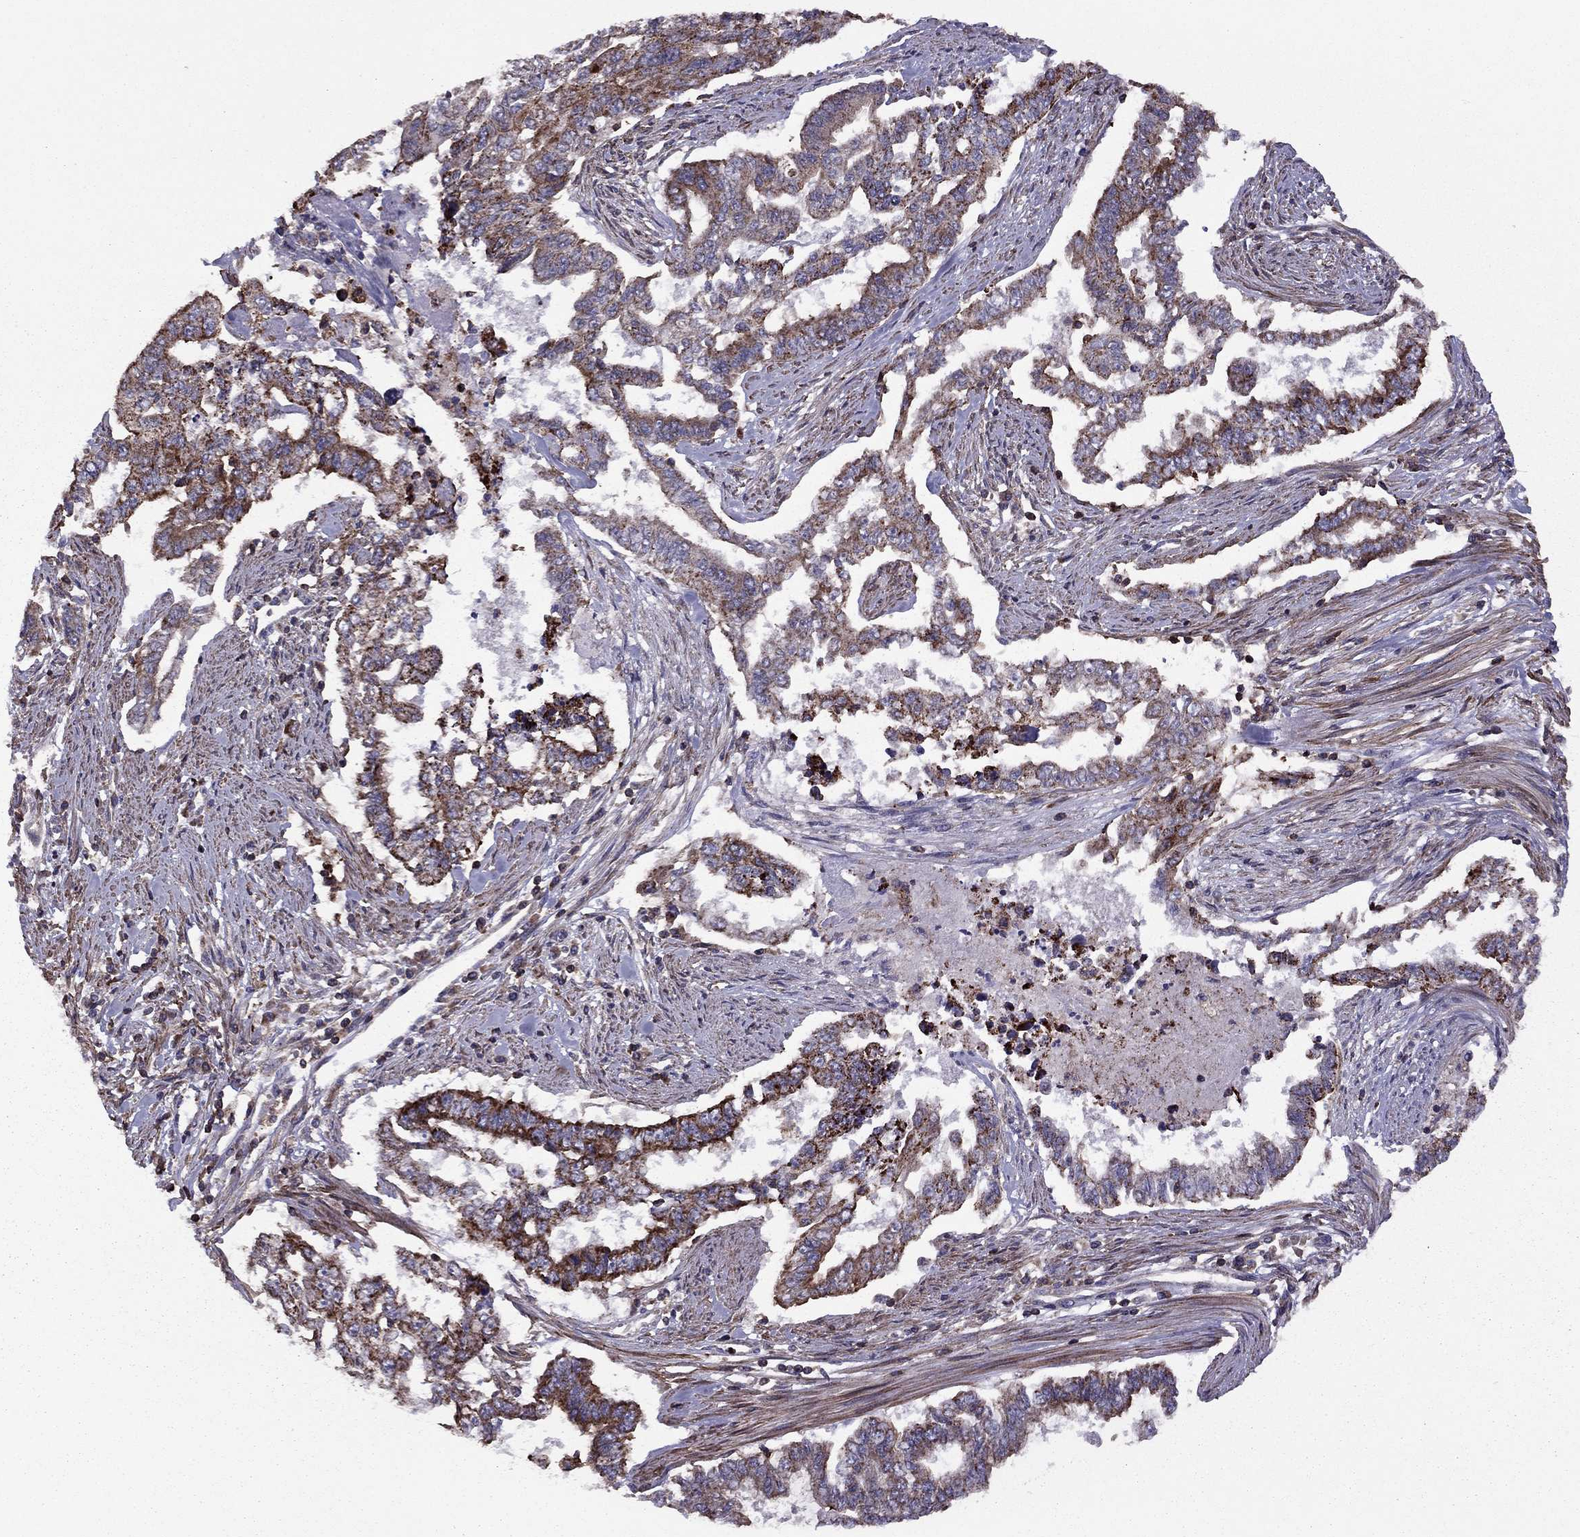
{"staining": {"intensity": "strong", "quantity": "<25%", "location": "cytoplasmic/membranous"}, "tissue": "endometrial cancer", "cell_type": "Tumor cells", "image_type": "cancer", "snomed": [{"axis": "morphology", "description": "Adenocarcinoma, NOS"}, {"axis": "topography", "description": "Uterus"}], "caption": "Approximately <25% of tumor cells in human endometrial cancer exhibit strong cytoplasmic/membranous protein positivity as visualized by brown immunohistochemical staining.", "gene": "ALG6", "patient": {"sex": "female", "age": 59}}